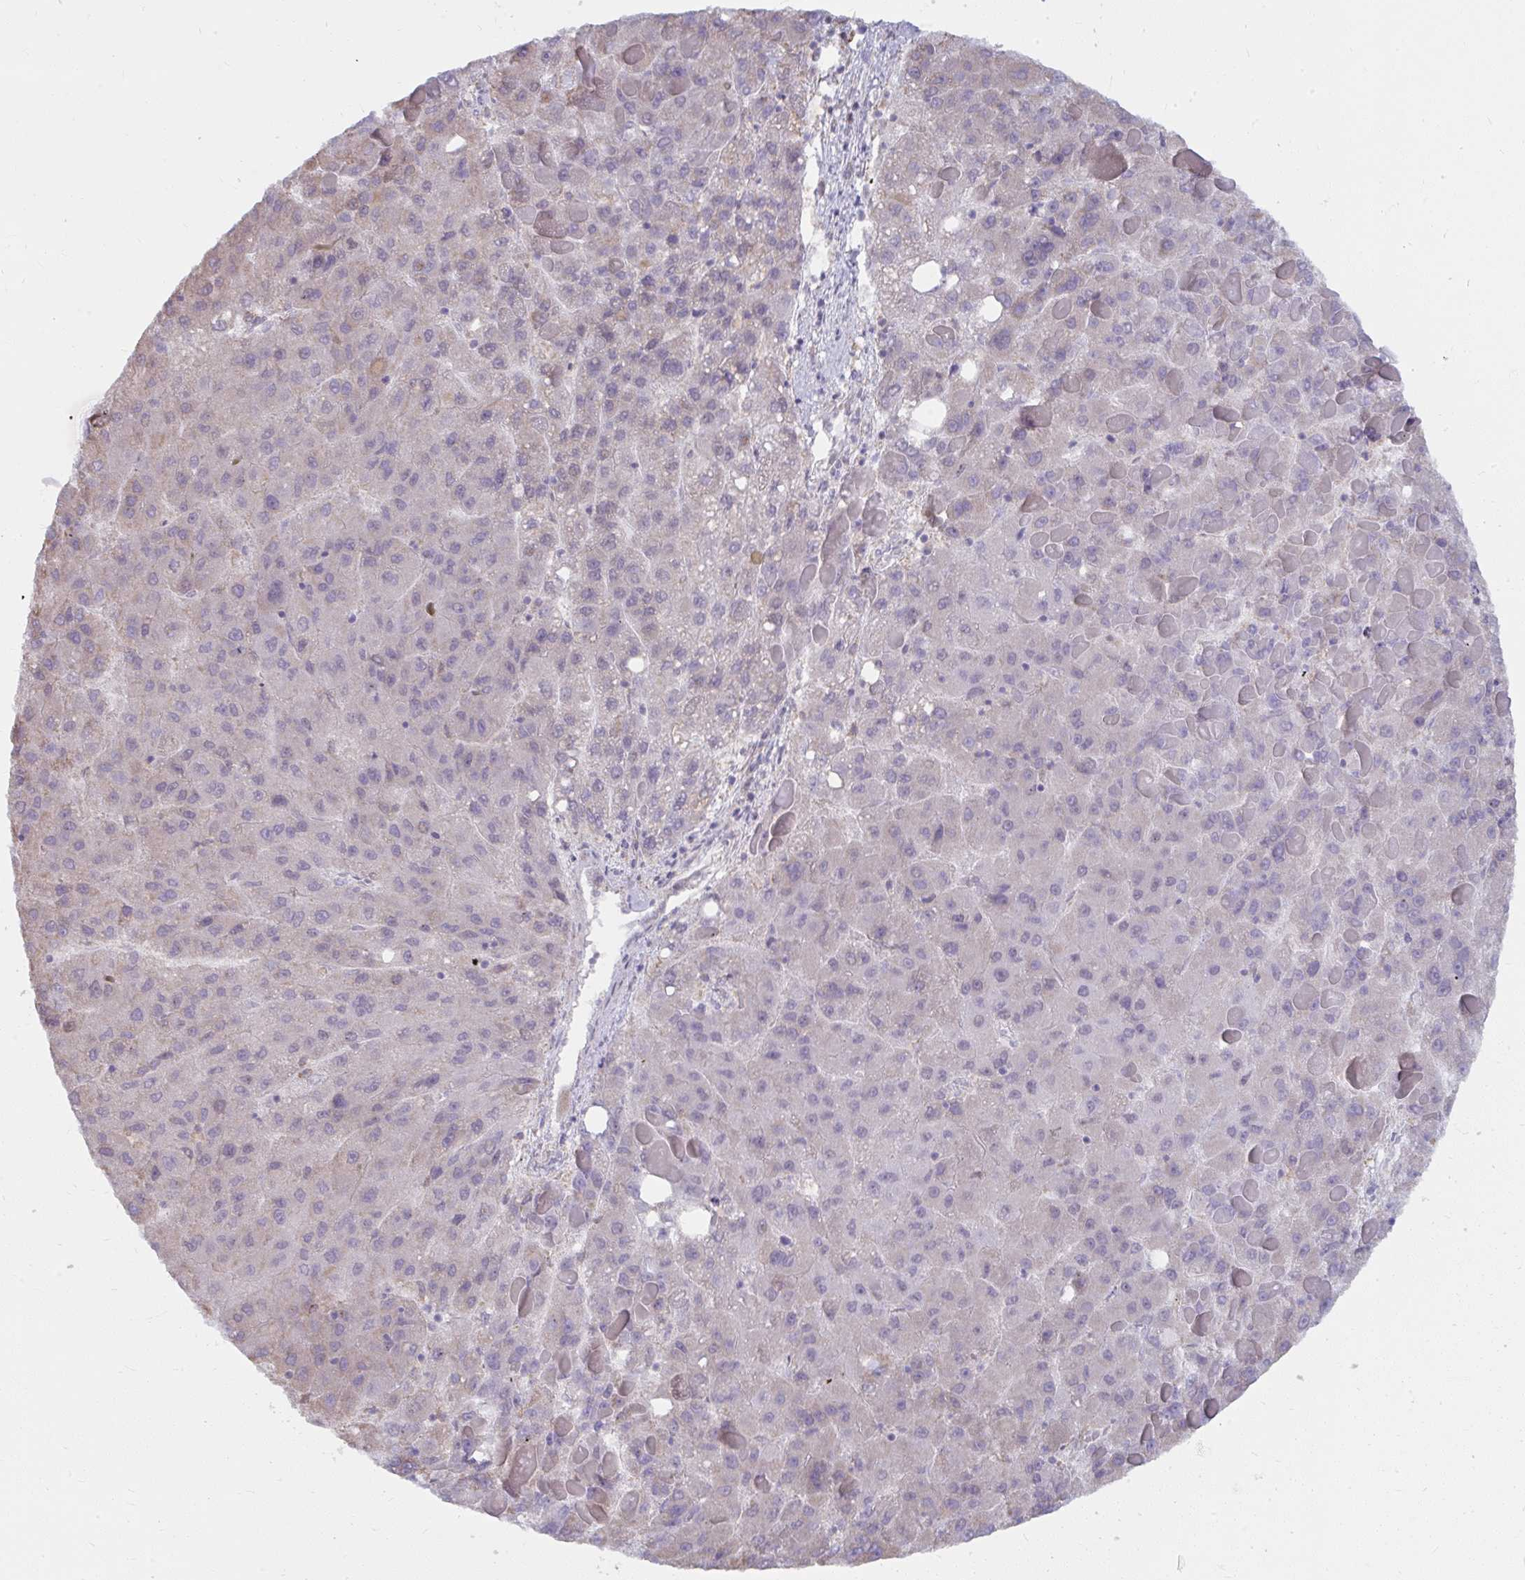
{"staining": {"intensity": "negative", "quantity": "none", "location": "none"}, "tissue": "liver cancer", "cell_type": "Tumor cells", "image_type": "cancer", "snomed": [{"axis": "morphology", "description": "Carcinoma, Hepatocellular, NOS"}, {"axis": "topography", "description": "Liver"}], "caption": "This is an immunohistochemistry micrograph of human liver cancer. There is no expression in tumor cells.", "gene": "NMNAT1", "patient": {"sex": "female", "age": 82}}